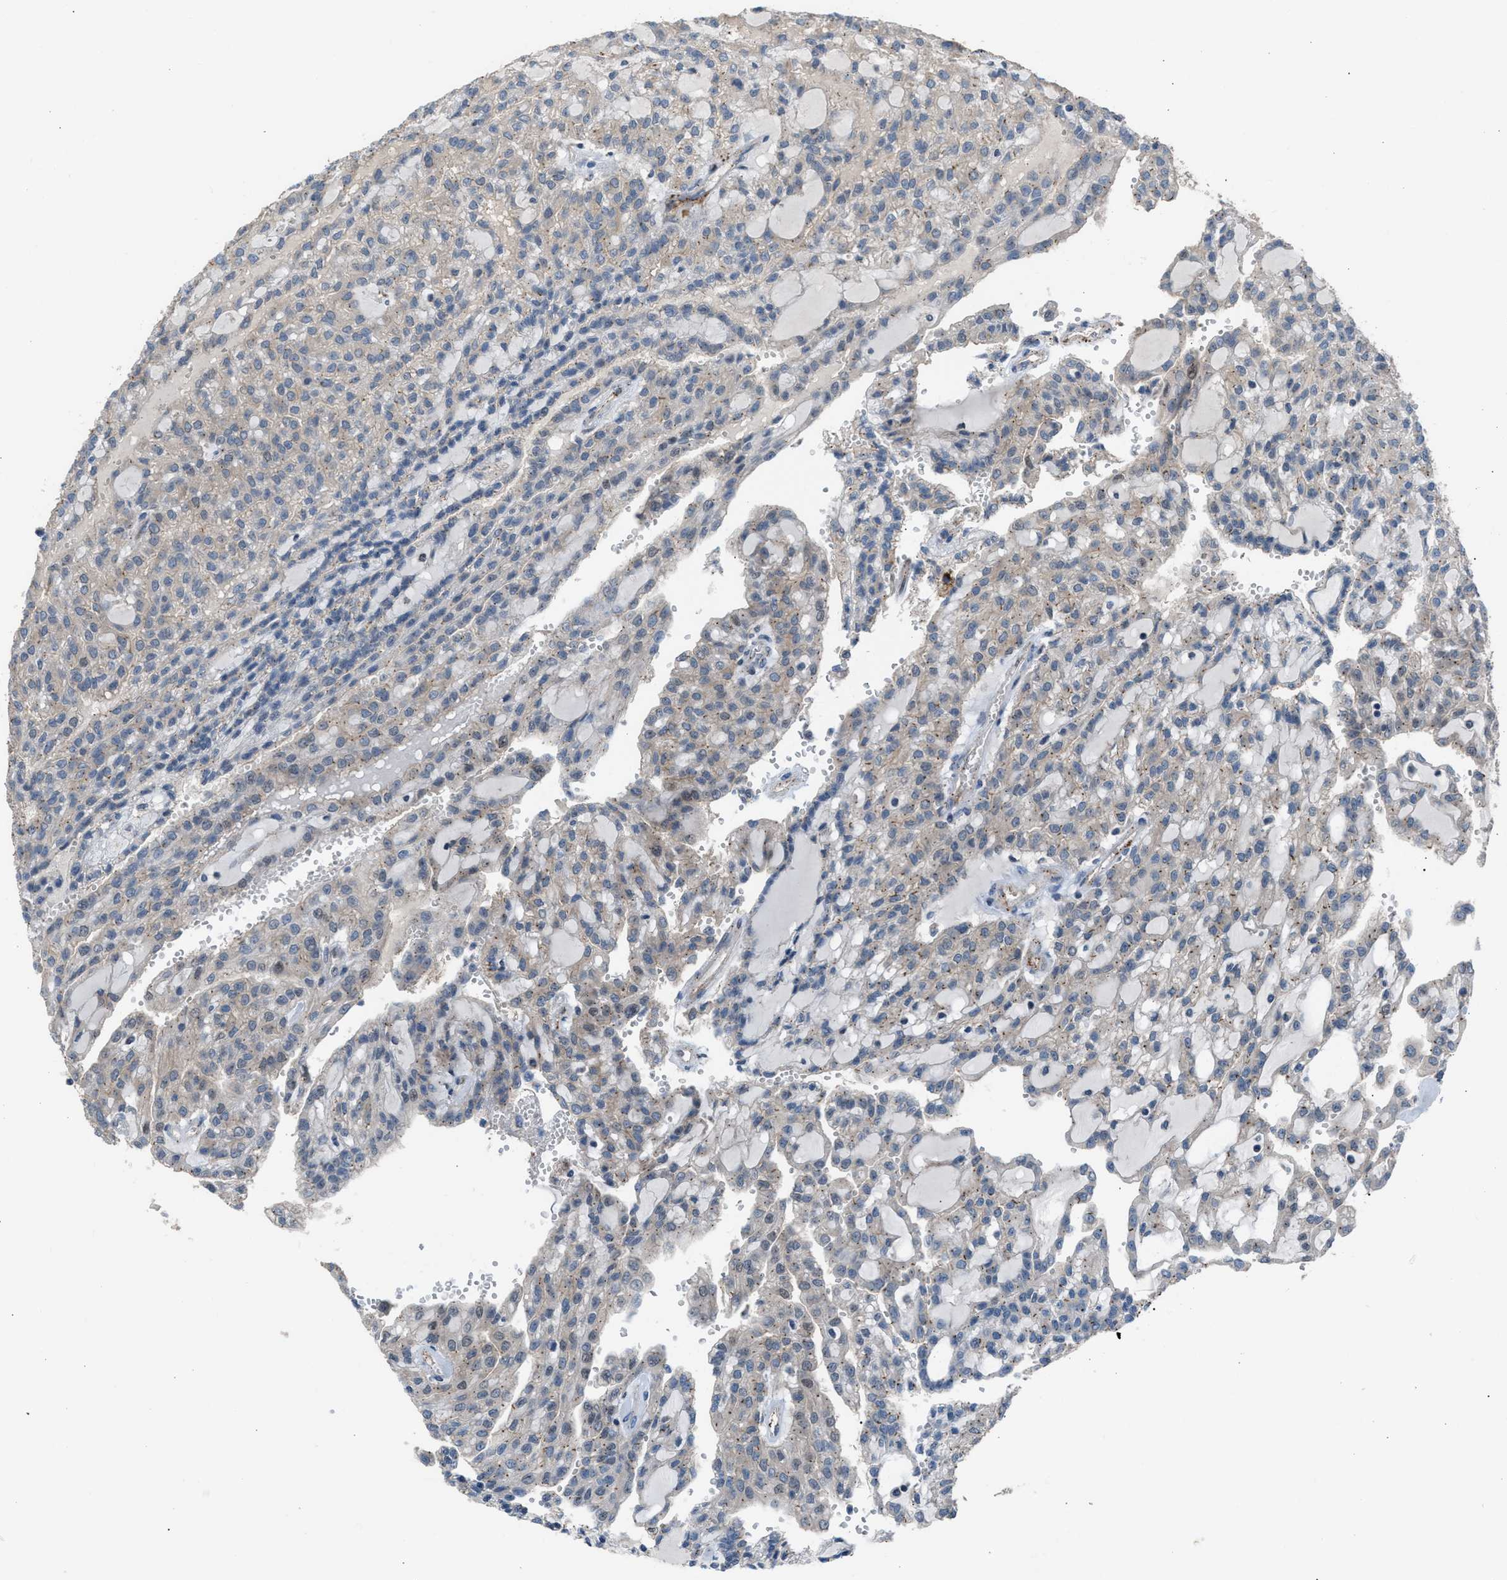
{"staining": {"intensity": "negative", "quantity": "none", "location": "none"}, "tissue": "renal cancer", "cell_type": "Tumor cells", "image_type": "cancer", "snomed": [{"axis": "morphology", "description": "Adenocarcinoma, NOS"}, {"axis": "topography", "description": "Kidney"}], "caption": "Photomicrograph shows no significant protein expression in tumor cells of renal cancer. (Immunohistochemistry (ihc), brightfield microscopy, high magnification).", "gene": "CRTC1", "patient": {"sex": "male", "age": 63}}